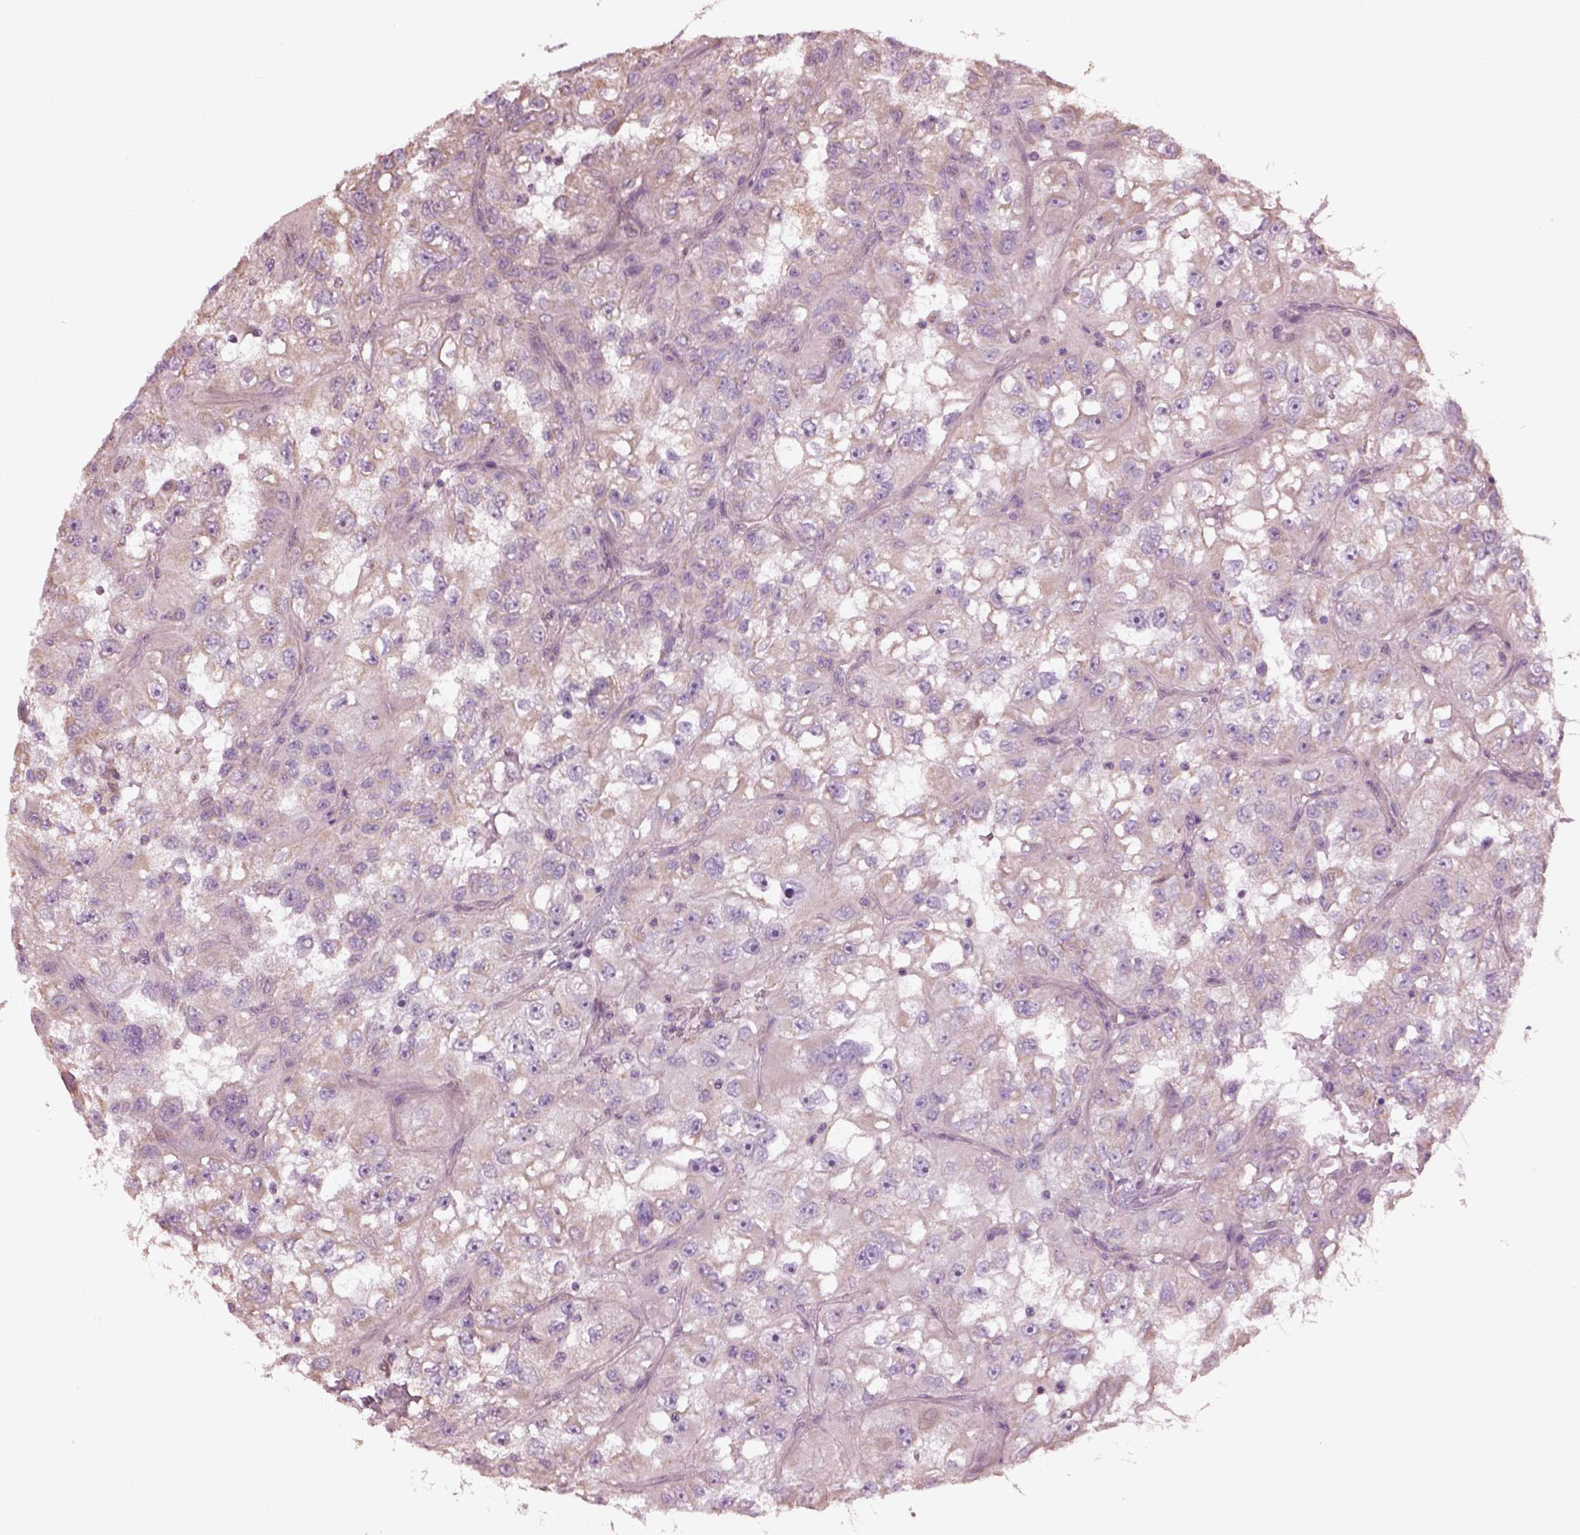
{"staining": {"intensity": "weak", "quantity": ">75%", "location": "cytoplasmic/membranous"}, "tissue": "renal cancer", "cell_type": "Tumor cells", "image_type": "cancer", "snomed": [{"axis": "morphology", "description": "Adenocarcinoma, NOS"}, {"axis": "topography", "description": "Kidney"}], "caption": "Renal cancer (adenocarcinoma) stained with DAB IHC exhibits low levels of weak cytoplasmic/membranous expression in approximately >75% of tumor cells. (DAB = brown stain, brightfield microscopy at high magnification).", "gene": "SPATA7", "patient": {"sex": "male", "age": 64}}